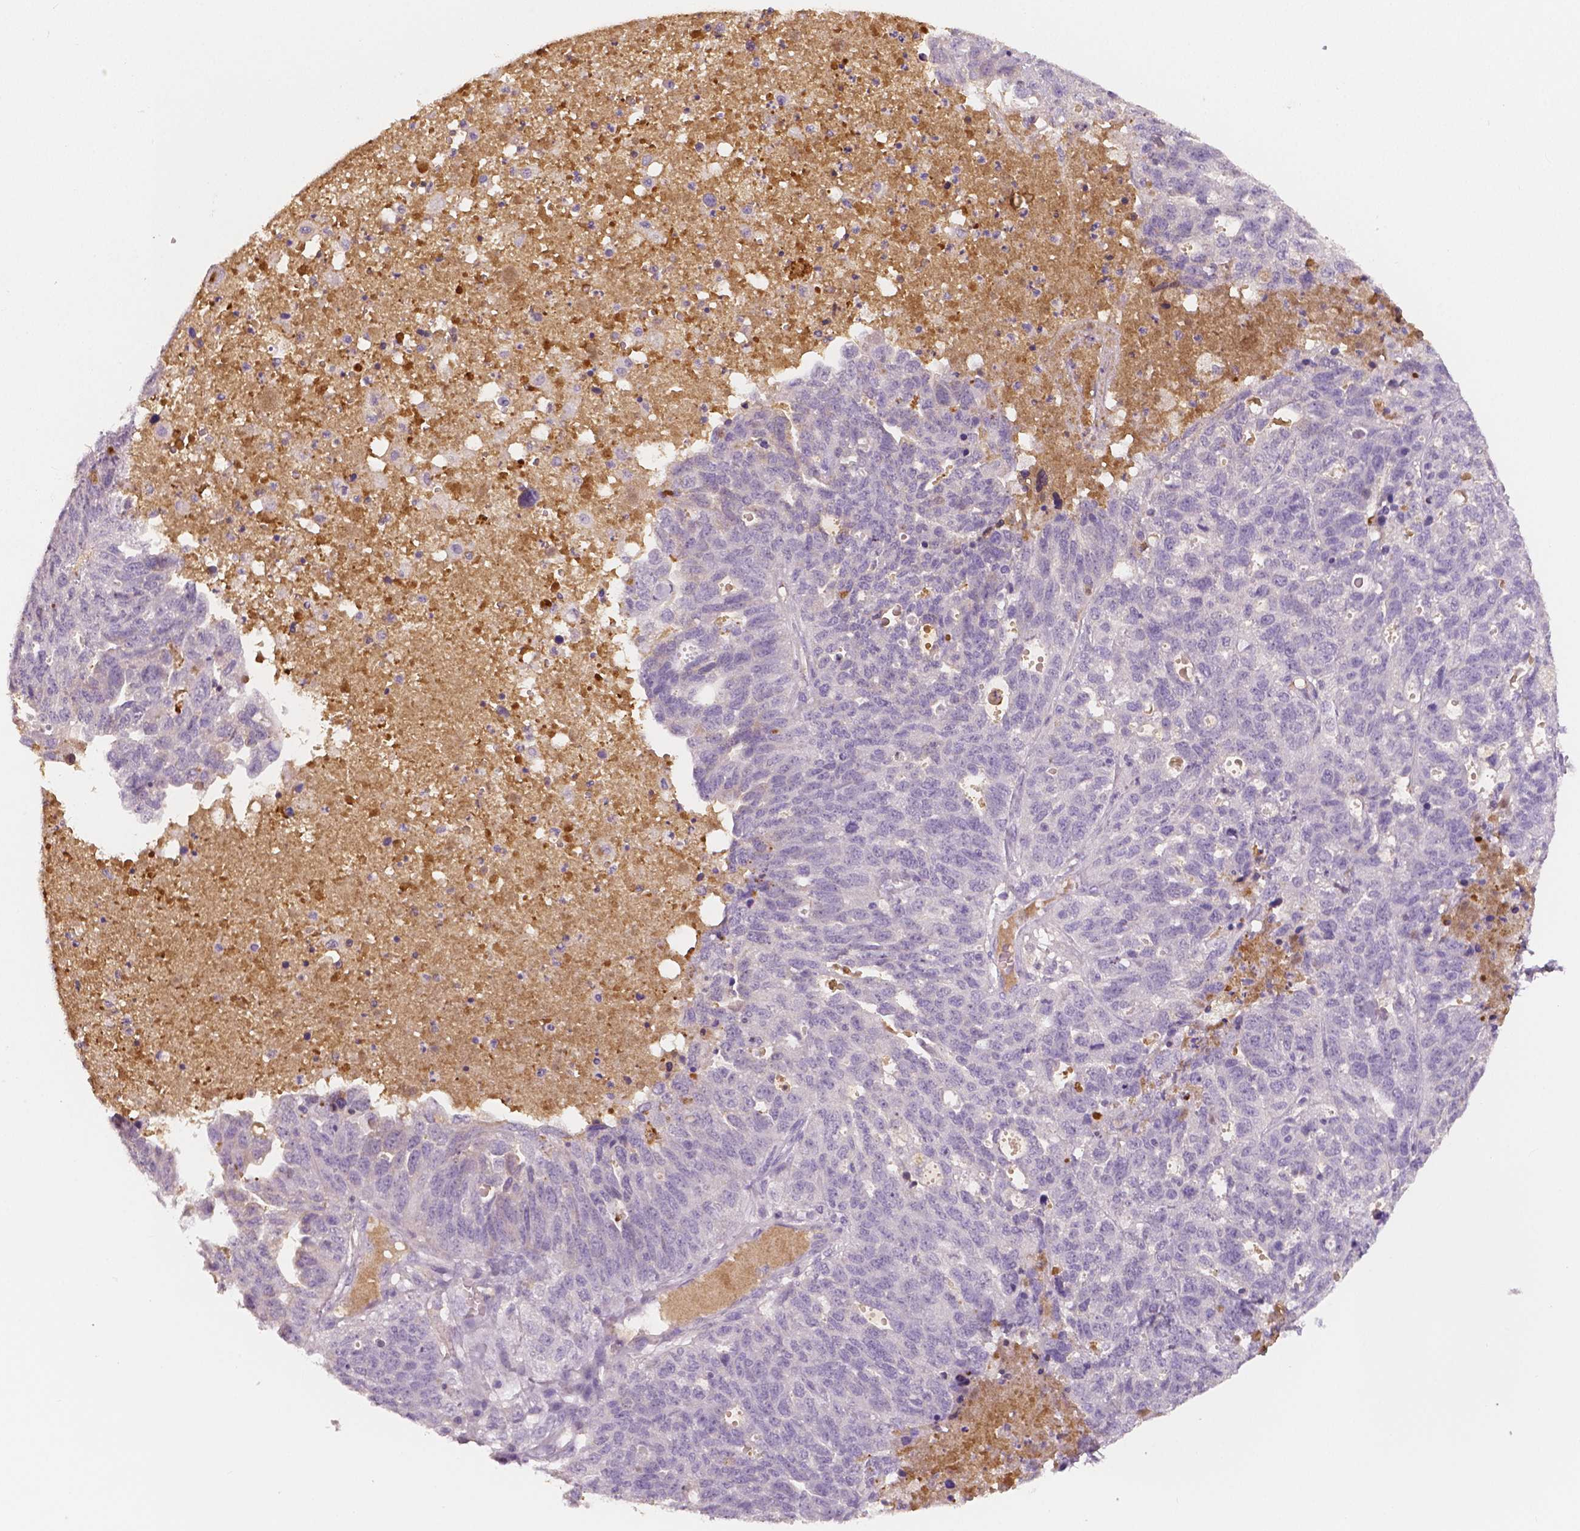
{"staining": {"intensity": "negative", "quantity": "none", "location": "none"}, "tissue": "ovarian cancer", "cell_type": "Tumor cells", "image_type": "cancer", "snomed": [{"axis": "morphology", "description": "Cystadenocarcinoma, serous, NOS"}, {"axis": "topography", "description": "Ovary"}], "caption": "This histopathology image is of ovarian cancer (serous cystadenocarcinoma) stained with immunohistochemistry (IHC) to label a protein in brown with the nuclei are counter-stained blue. There is no expression in tumor cells.", "gene": "APOA4", "patient": {"sex": "female", "age": 71}}